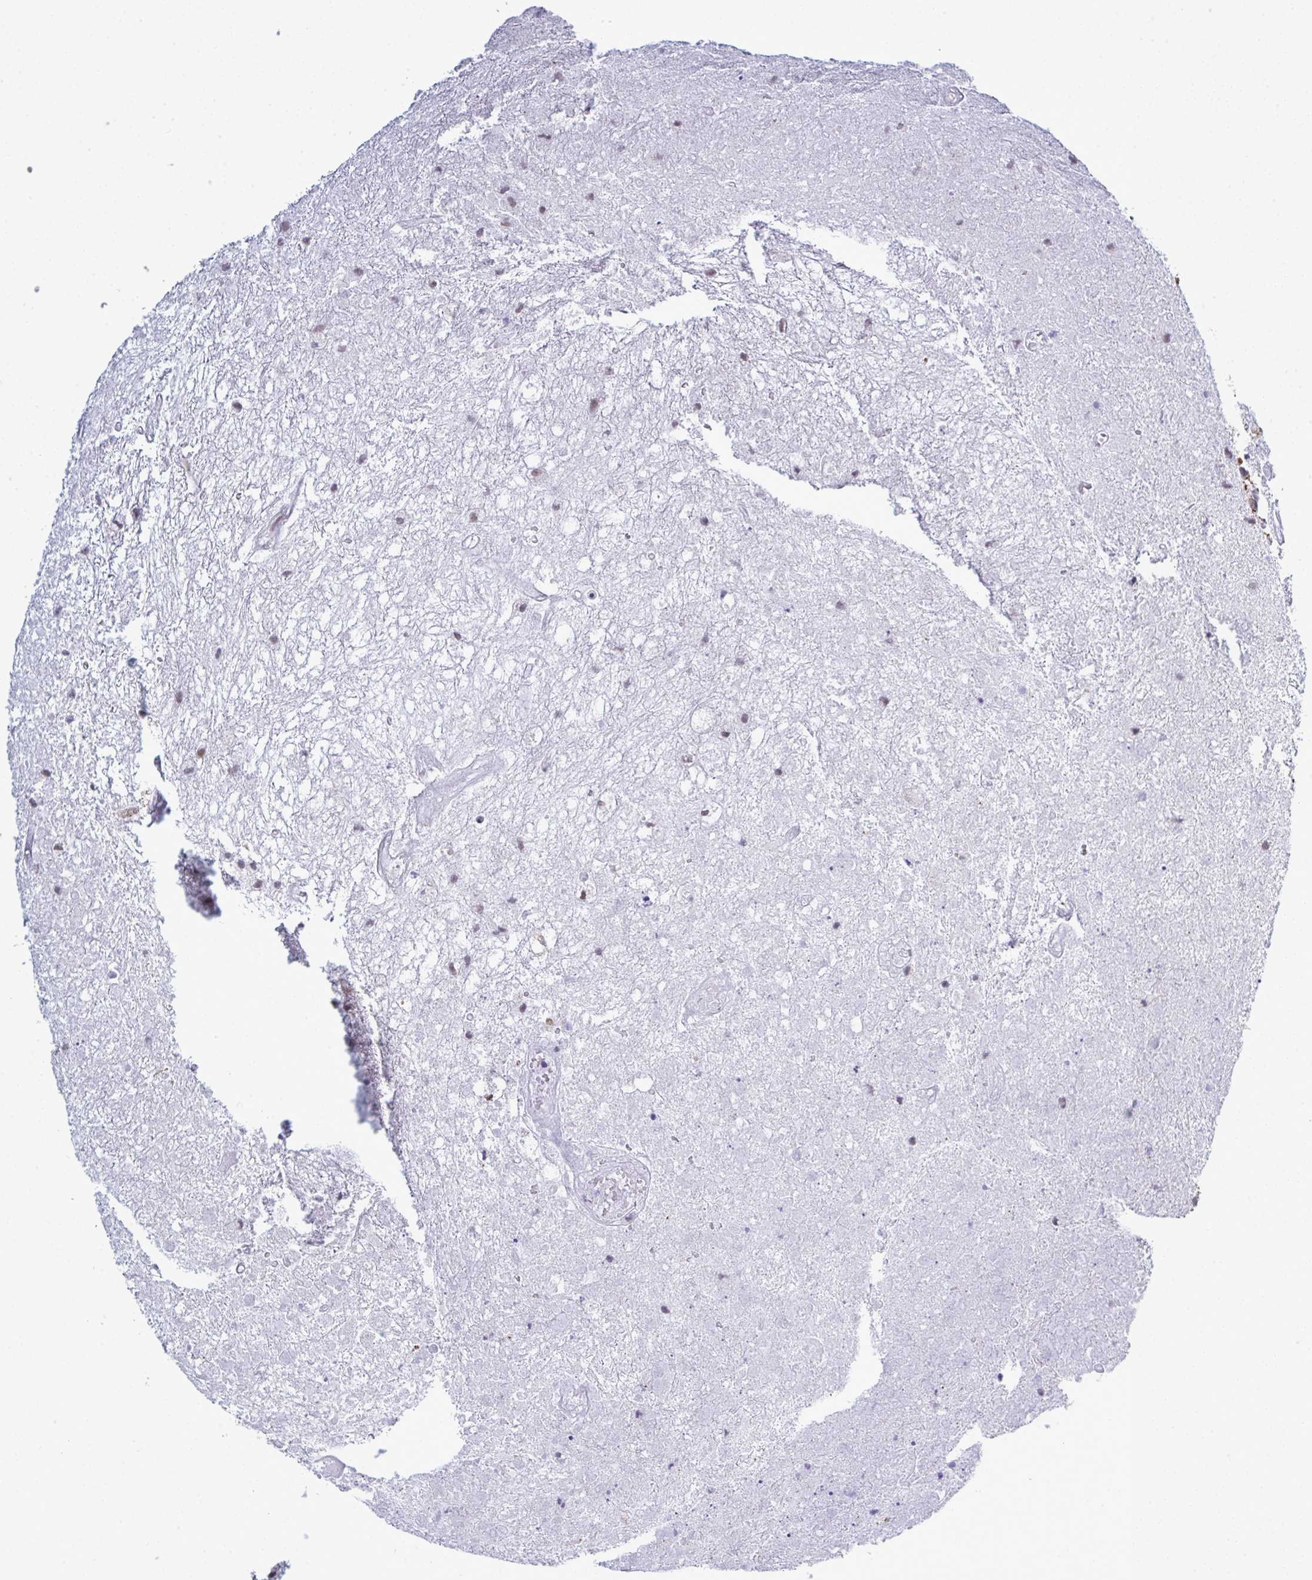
{"staining": {"intensity": "weak", "quantity": "25%-75%", "location": "cytoplasmic/membranous,nuclear"}, "tissue": "glioma", "cell_type": "Tumor cells", "image_type": "cancer", "snomed": [{"axis": "morphology", "description": "Glioma, malignant, High grade"}, {"axis": "topography", "description": "Brain"}], "caption": "An IHC micrograph of neoplastic tissue is shown. Protein staining in brown shows weak cytoplasmic/membranous and nuclear positivity in glioma within tumor cells. The protein of interest is stained brown, and the nuclei are stained in blue (DAB (3,3'-diaminobenzidine) IHC with brightfield microscopy, high magnification).", "gene": "PPP1R10", "patient": {"sex": "male", "age": 46}}